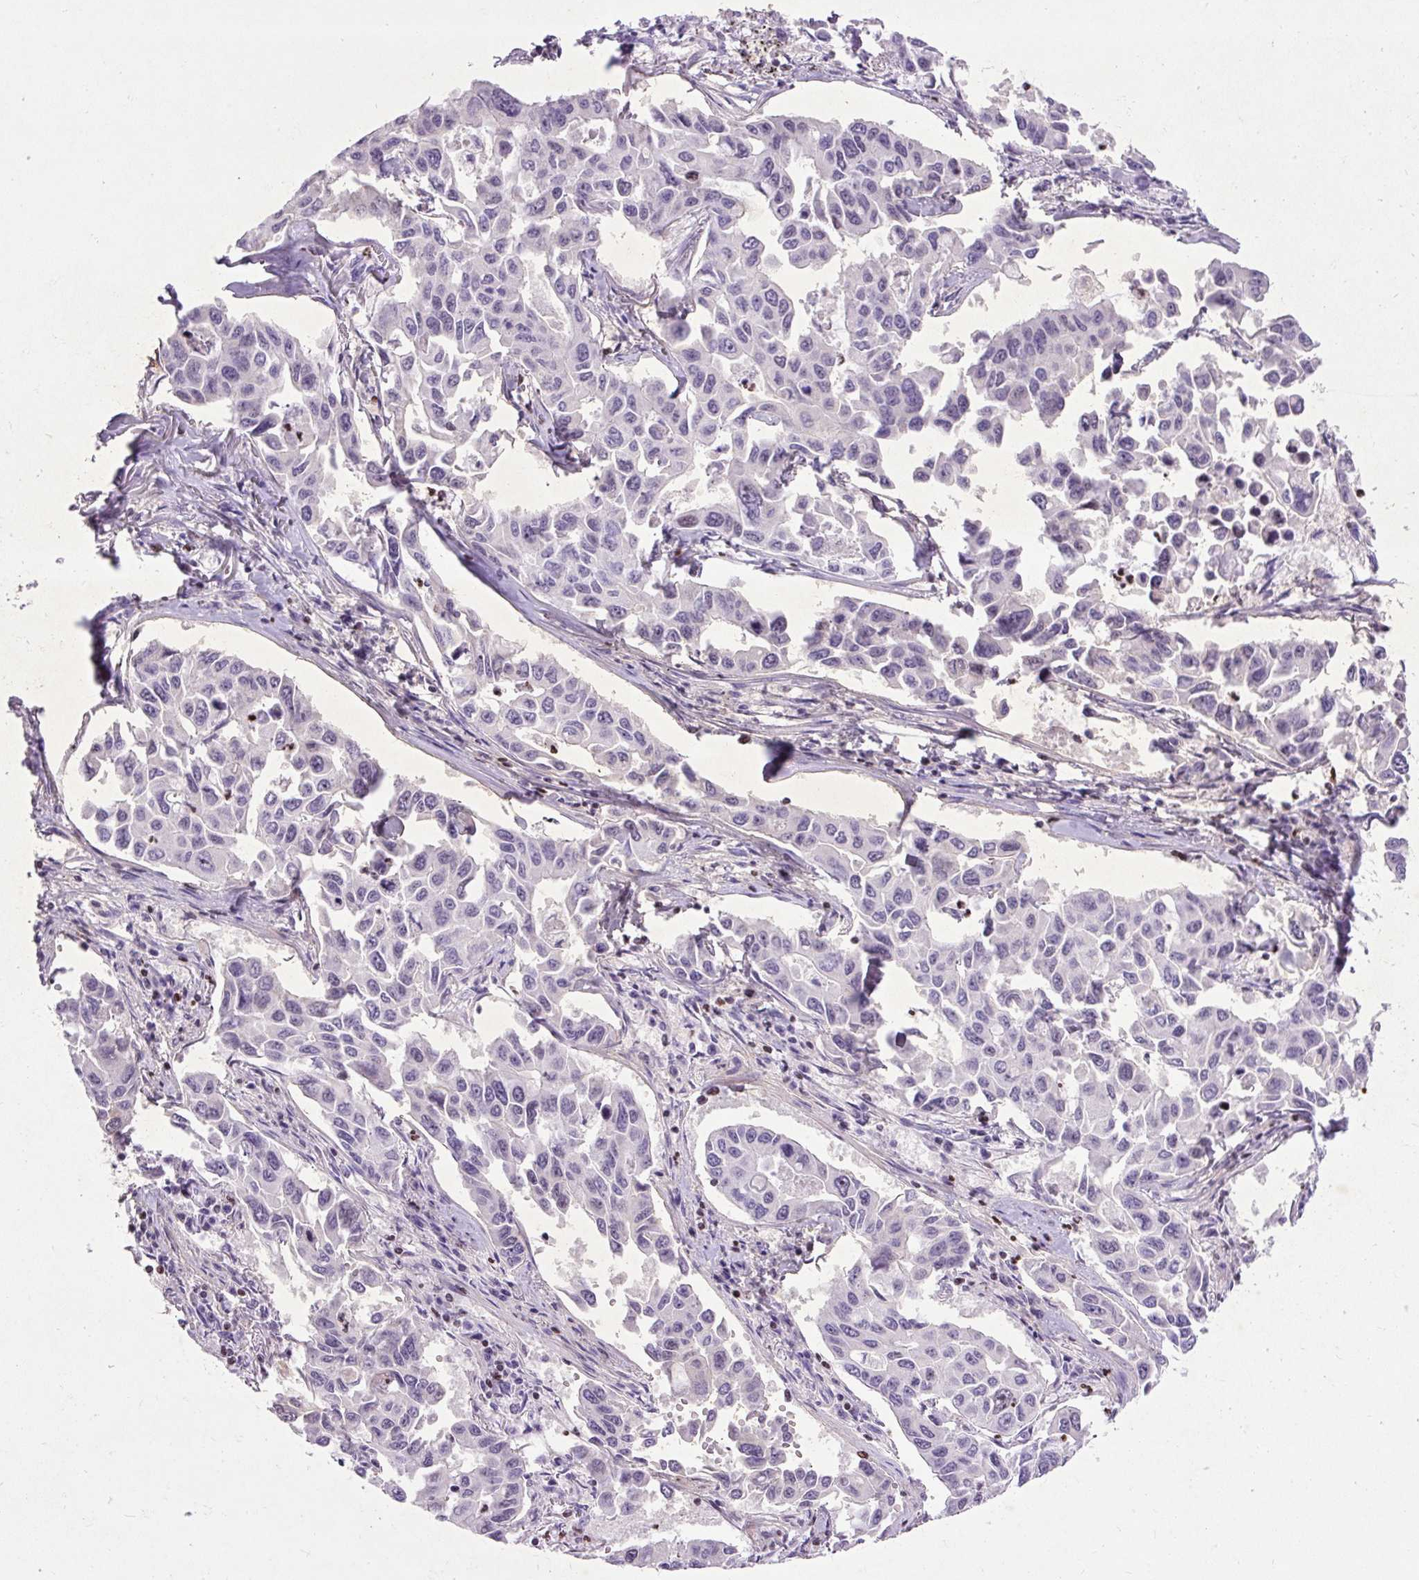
{"staining": {"intensity": "negative", "quantity": "none", "location": "none"}, "tissue": "lung cancer", "cell_type": "Tumor cells", "image_type": "cancer", "snomed": [{"axis": "morphology", "description": "Adenocarcinoma, NOS"}, {"axis": "topography", "description": "Lung"}], "caption": "Tumor cells show no significant staining in lung cancer (adenocarcinoma).", "gene": "SPC24", "patient": {"sex": "male", "age": 64}}